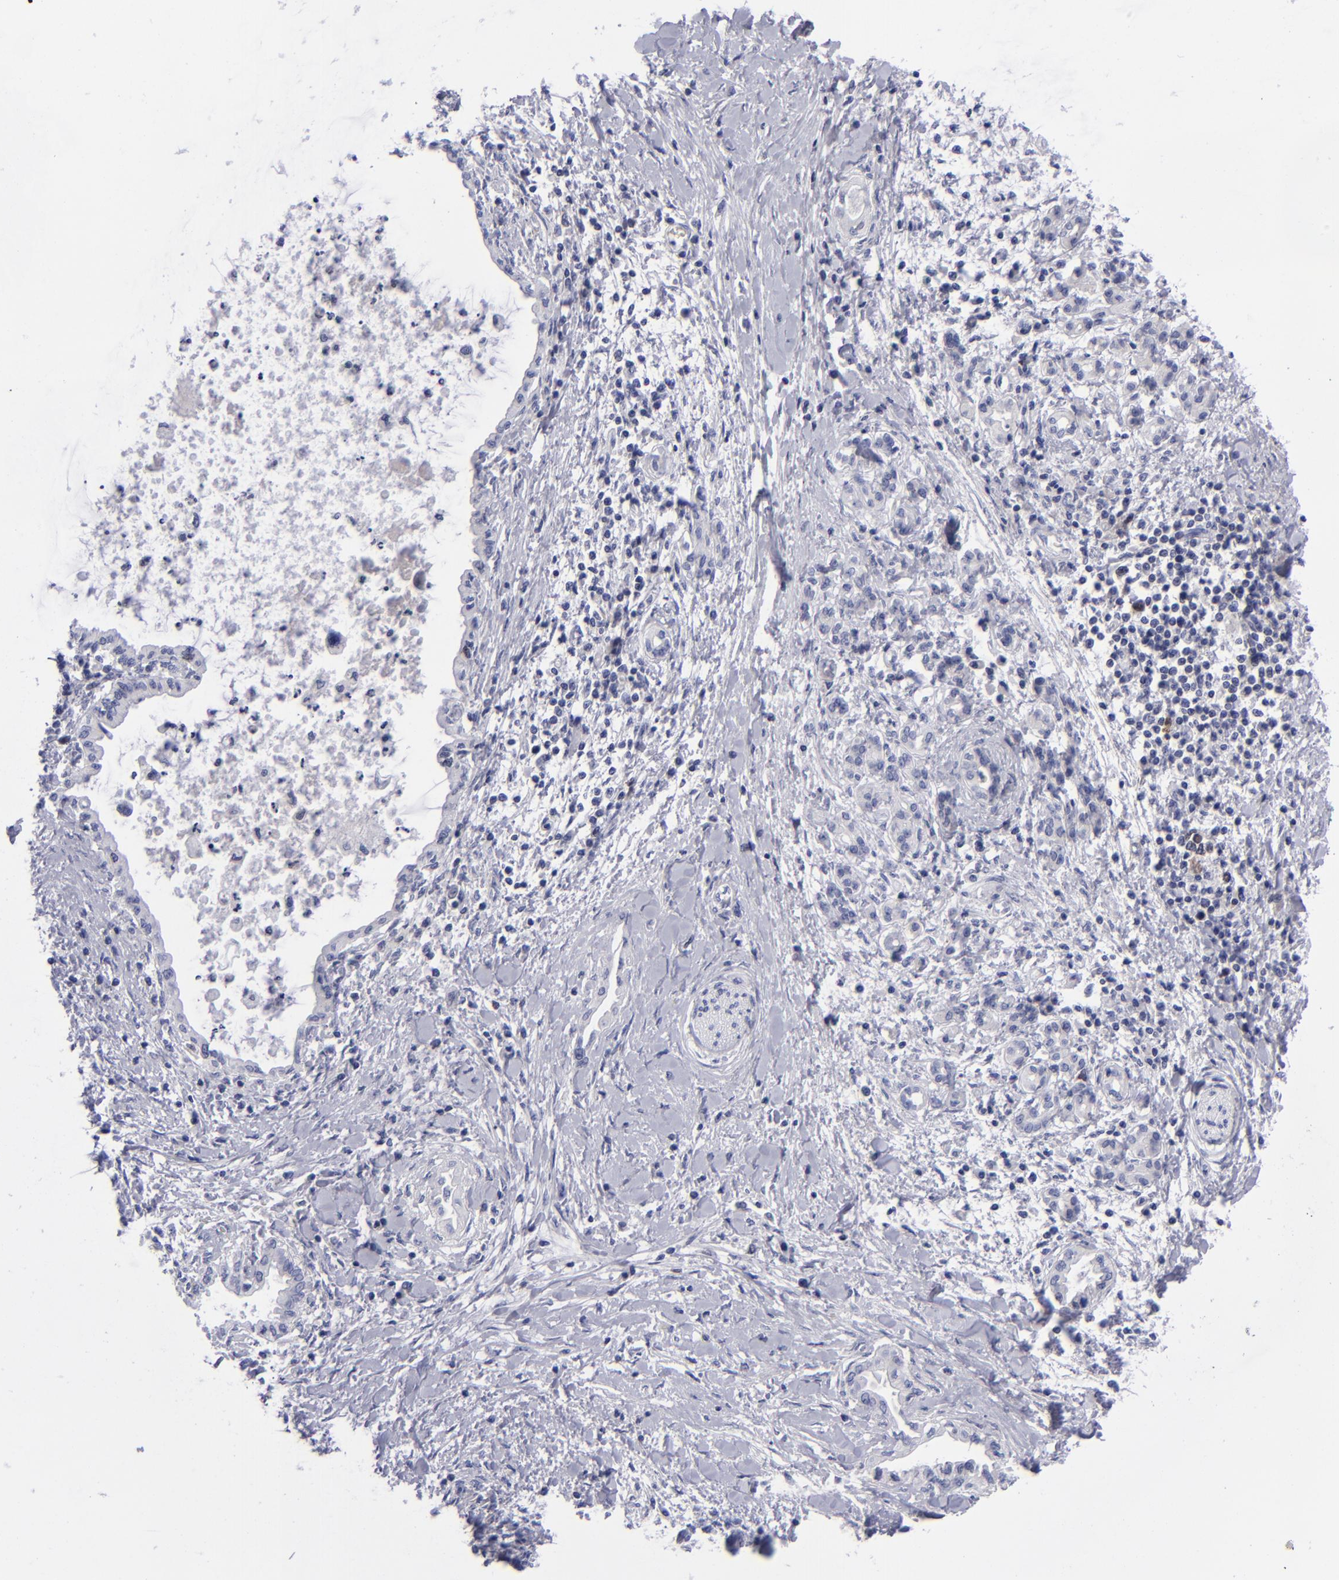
{"staining": {"intensity": "weak", "quantity": "<25%", "location": "nuclear"}, "tissue": "pancreatic cancer", "cell_type": "Tumor cells", "image_type": "cancer", "snomed": [{"axis": "morphology", "description": "Adenocarcinoma, NOS"}, {"axis": "topography", "description": "Pancreas"}], "caption": "High magnification brightfield microscopy of pancreatic cancer (adenocarcinoma) stained with DAB (brown) and counterstained with hematoxylin (blue): tumor cells show no significant positivity.", "gene": "AURKA", "patient": {"sex": "female", "age": 64}}